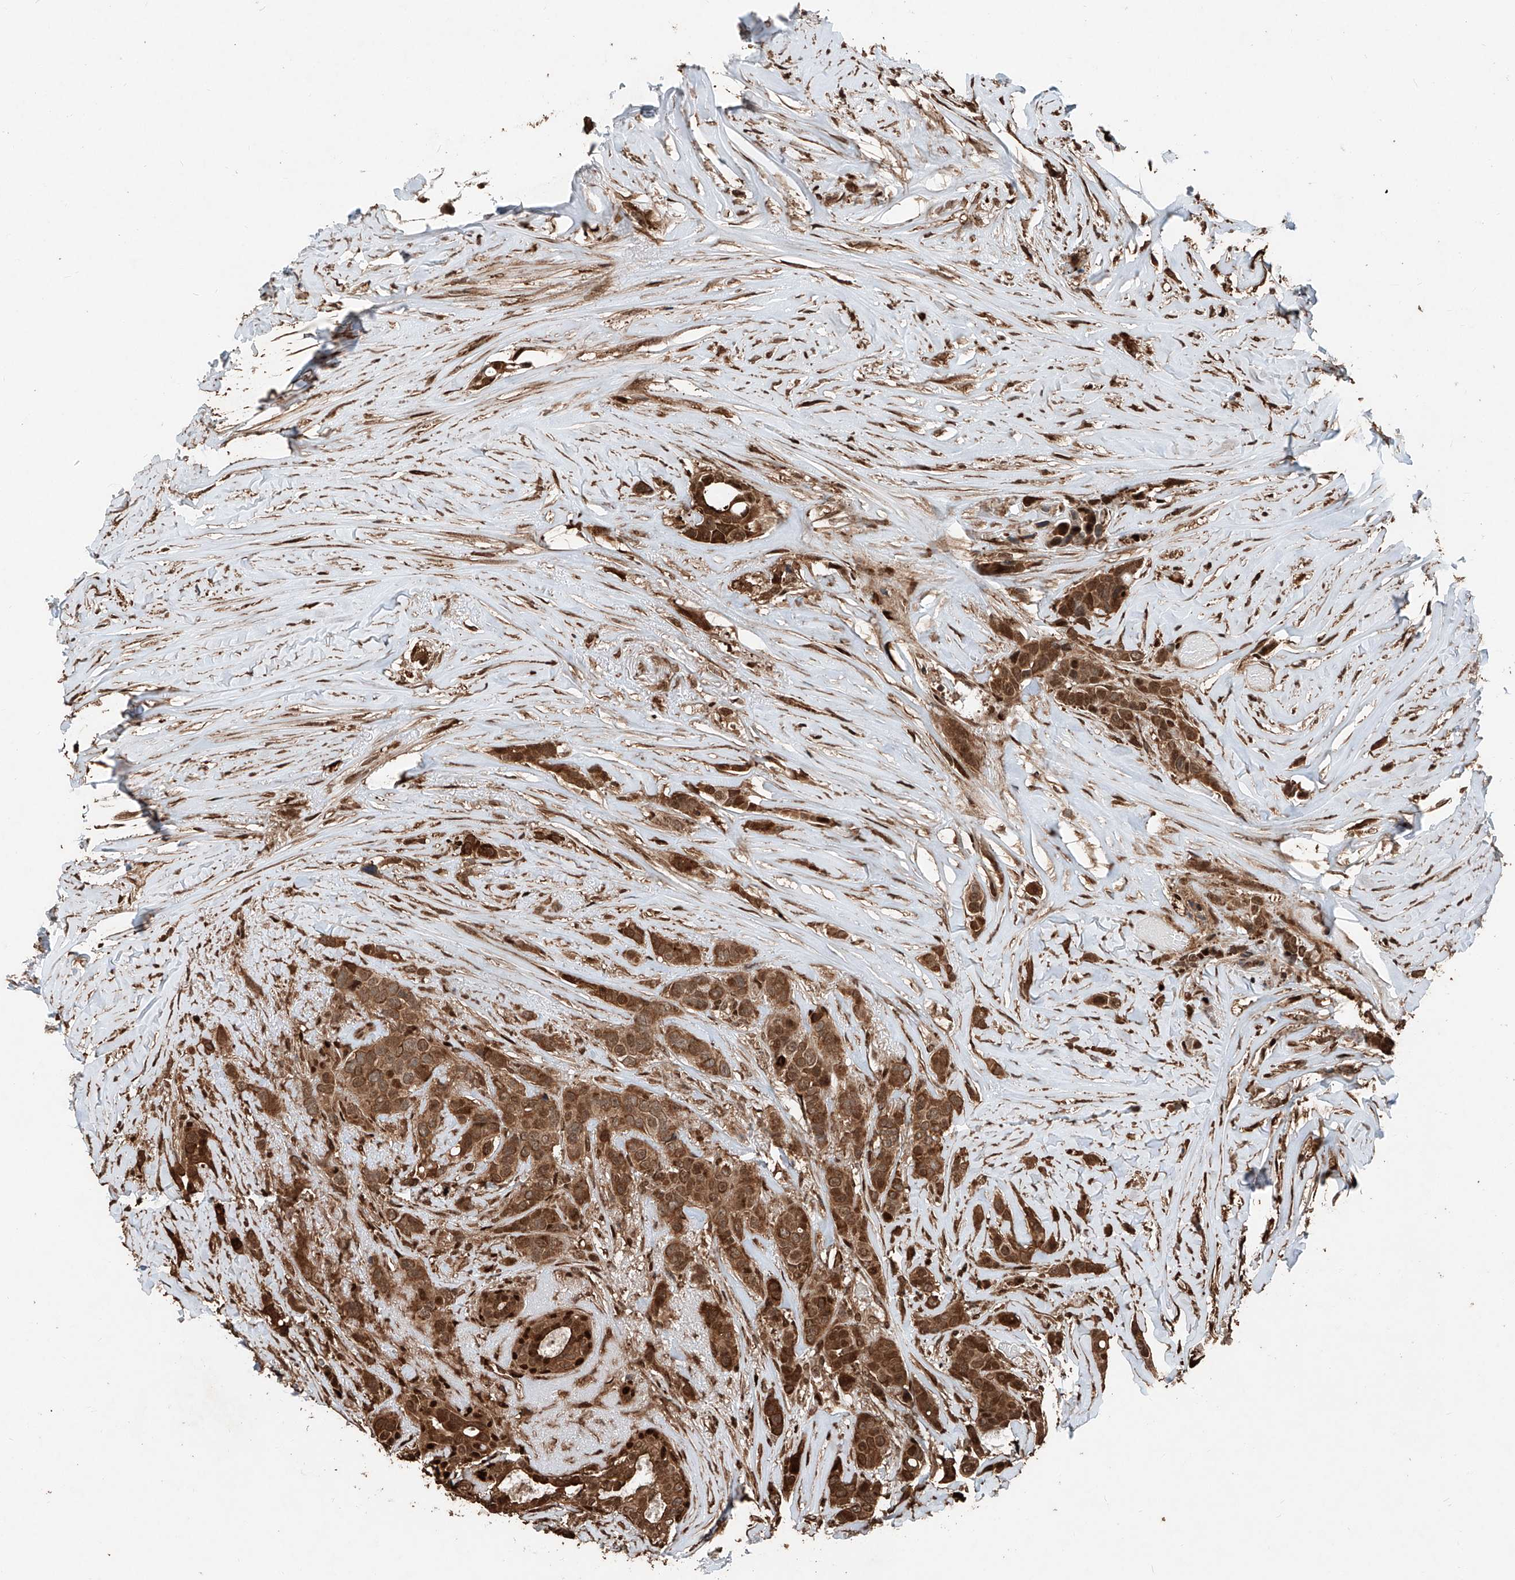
{"staining": {"intensity": "strong", "quantity": ">75%", "location": "cytoplasmic/membranous,nuclear"}, "tissue": "breast cancer", "cell_type": "Tumor cells", "image_type": "cancer", "snomed": [{"axis": "morphology", "description": "Lobular carcinoma"}, {"axis": "topography", "description": "Breast"}], "caption": "The micrograph displays a brown stain indicating the presence of a protein in the cytoplasmic/membranous and nuclear of tumor cells in breast cancer (lobular carcinoma). (brown staining indicates protein expression, while blue staining denotes nuclei).", "gene": "RMND1", "patient": {"sex": "female", "age": 51}}